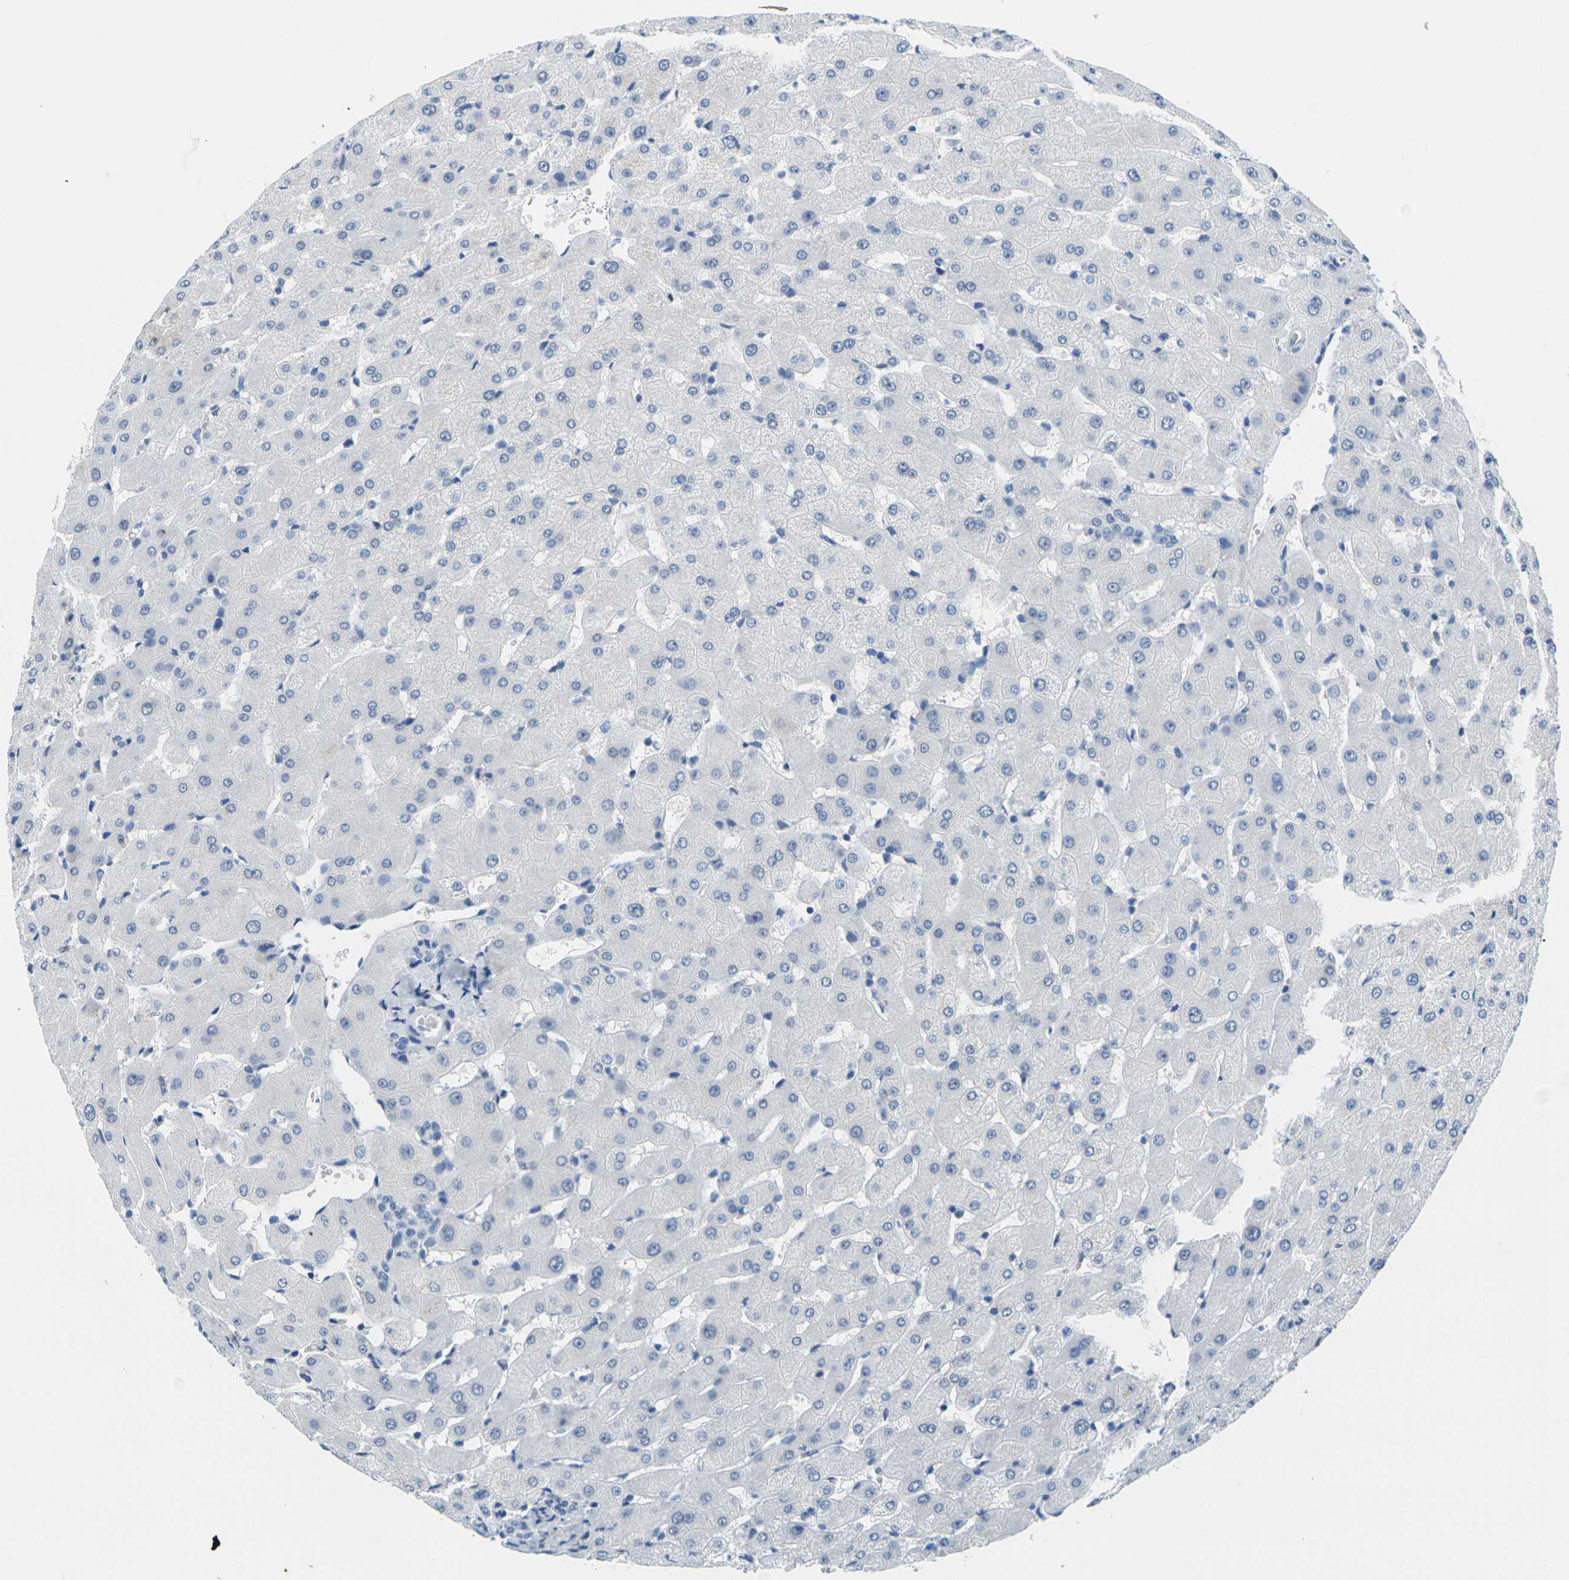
{"staining": {"intensity": "negative", "quantity": "none", "location": "none"}, "tissue": "liver", "cell_type": "Cholangiocytes", "image_type": "normal", "snomed": [{"axis": "morphology", "description": "Normal tissue, NOS"}, {"axis": "topography", "description": "Liver"}], "caption": "Immunohistochemical staining of benign liver shows no significant positivity in cholangiocytes.", "gene": "CTAG1A", "patient": {"sex": "female", "age": 63}}